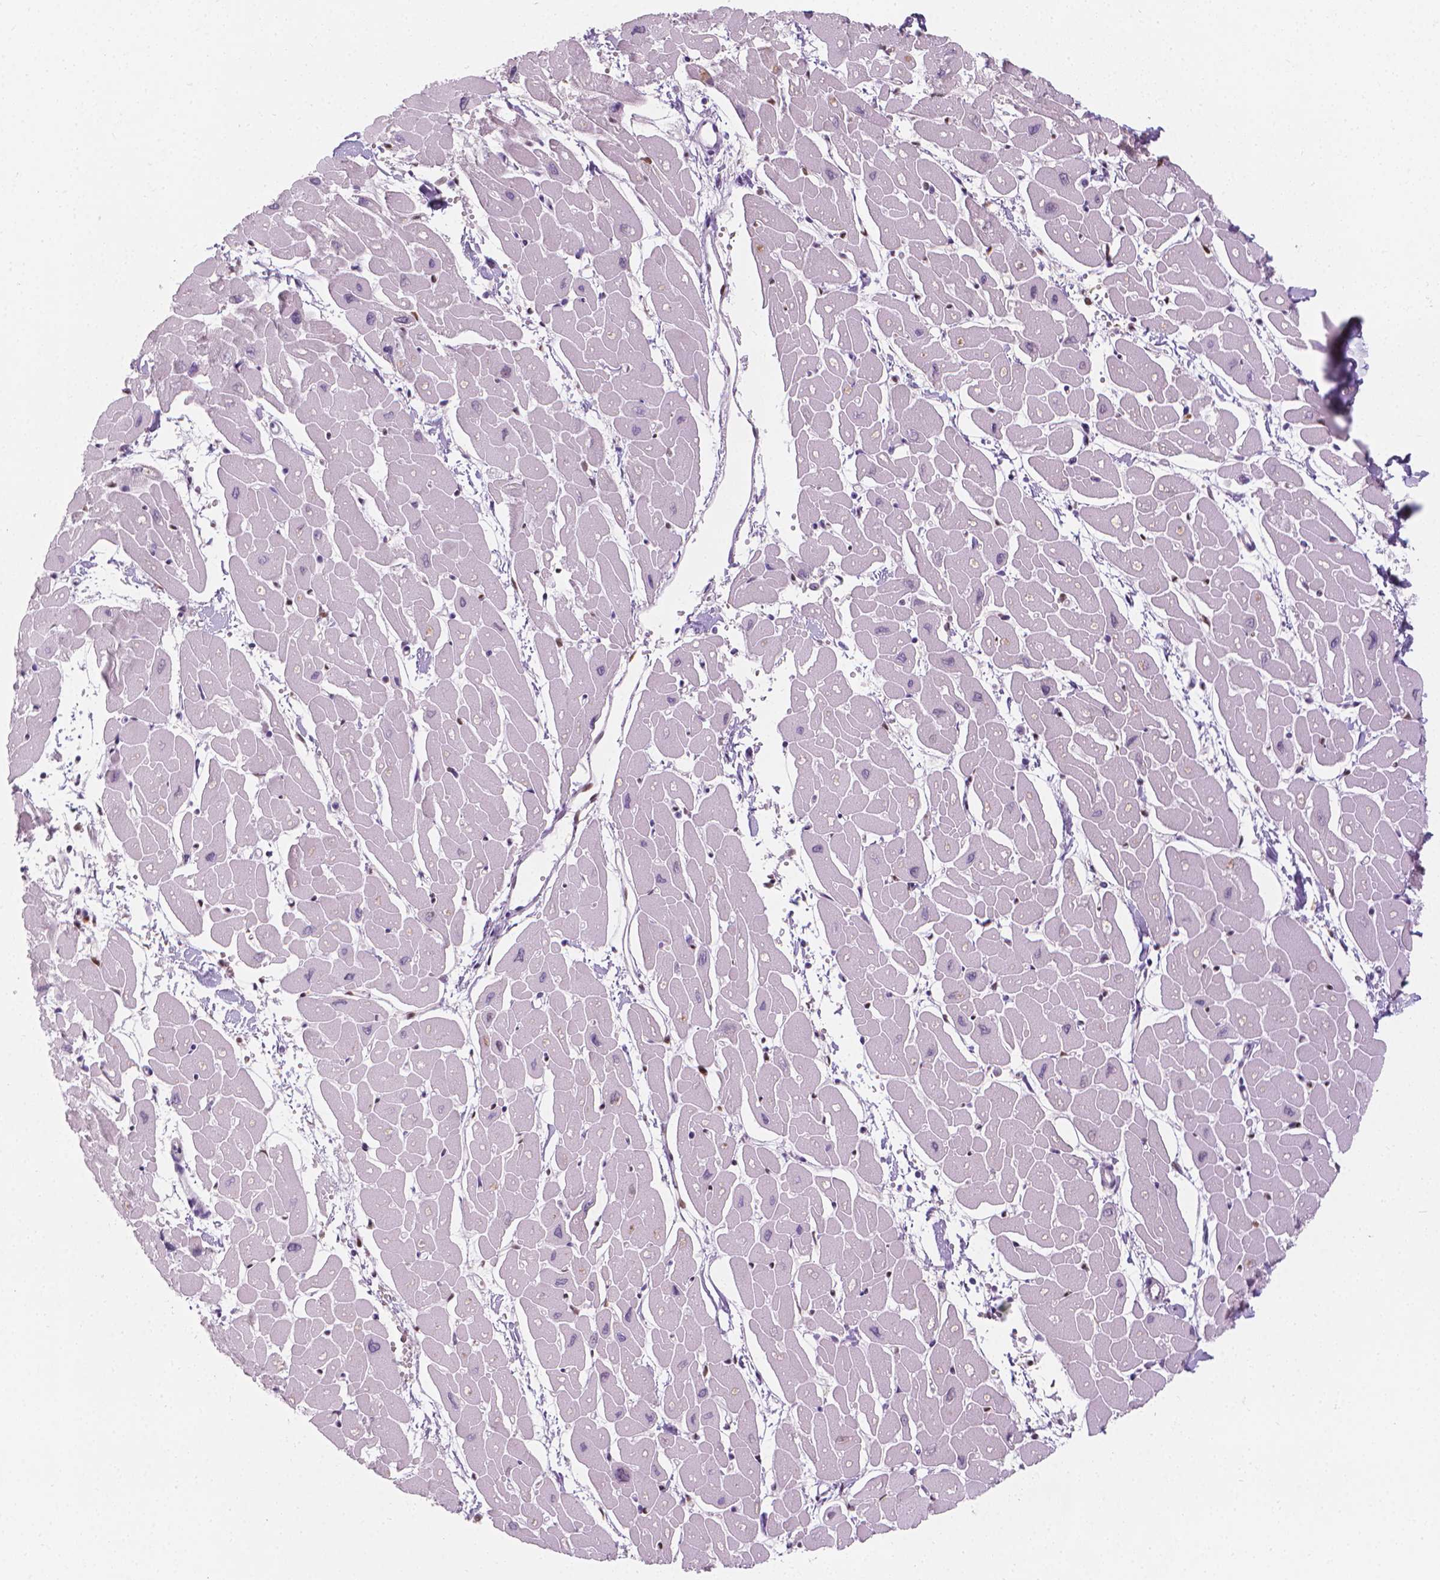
{"staining": {"intensity": "moderate", "quantity": "25%-75%", "location": "nuclear"}, "tissue": "heart muscle", "cell_type": "Cardiomyocytes", "image_type": "normal", "snomed": [{"axis": "morphology", "description": "Normal tissue, NOS"}, {"axis": "topography", "description": "Heart"}], "caption": "A medium amount of moderate nuclear positivity is seen in about 25%-75% of cardiomyocytes in unremarkable heart muscle.", "gene": "CDKN1C", "patient": {"sex": "male", "age": 57}}